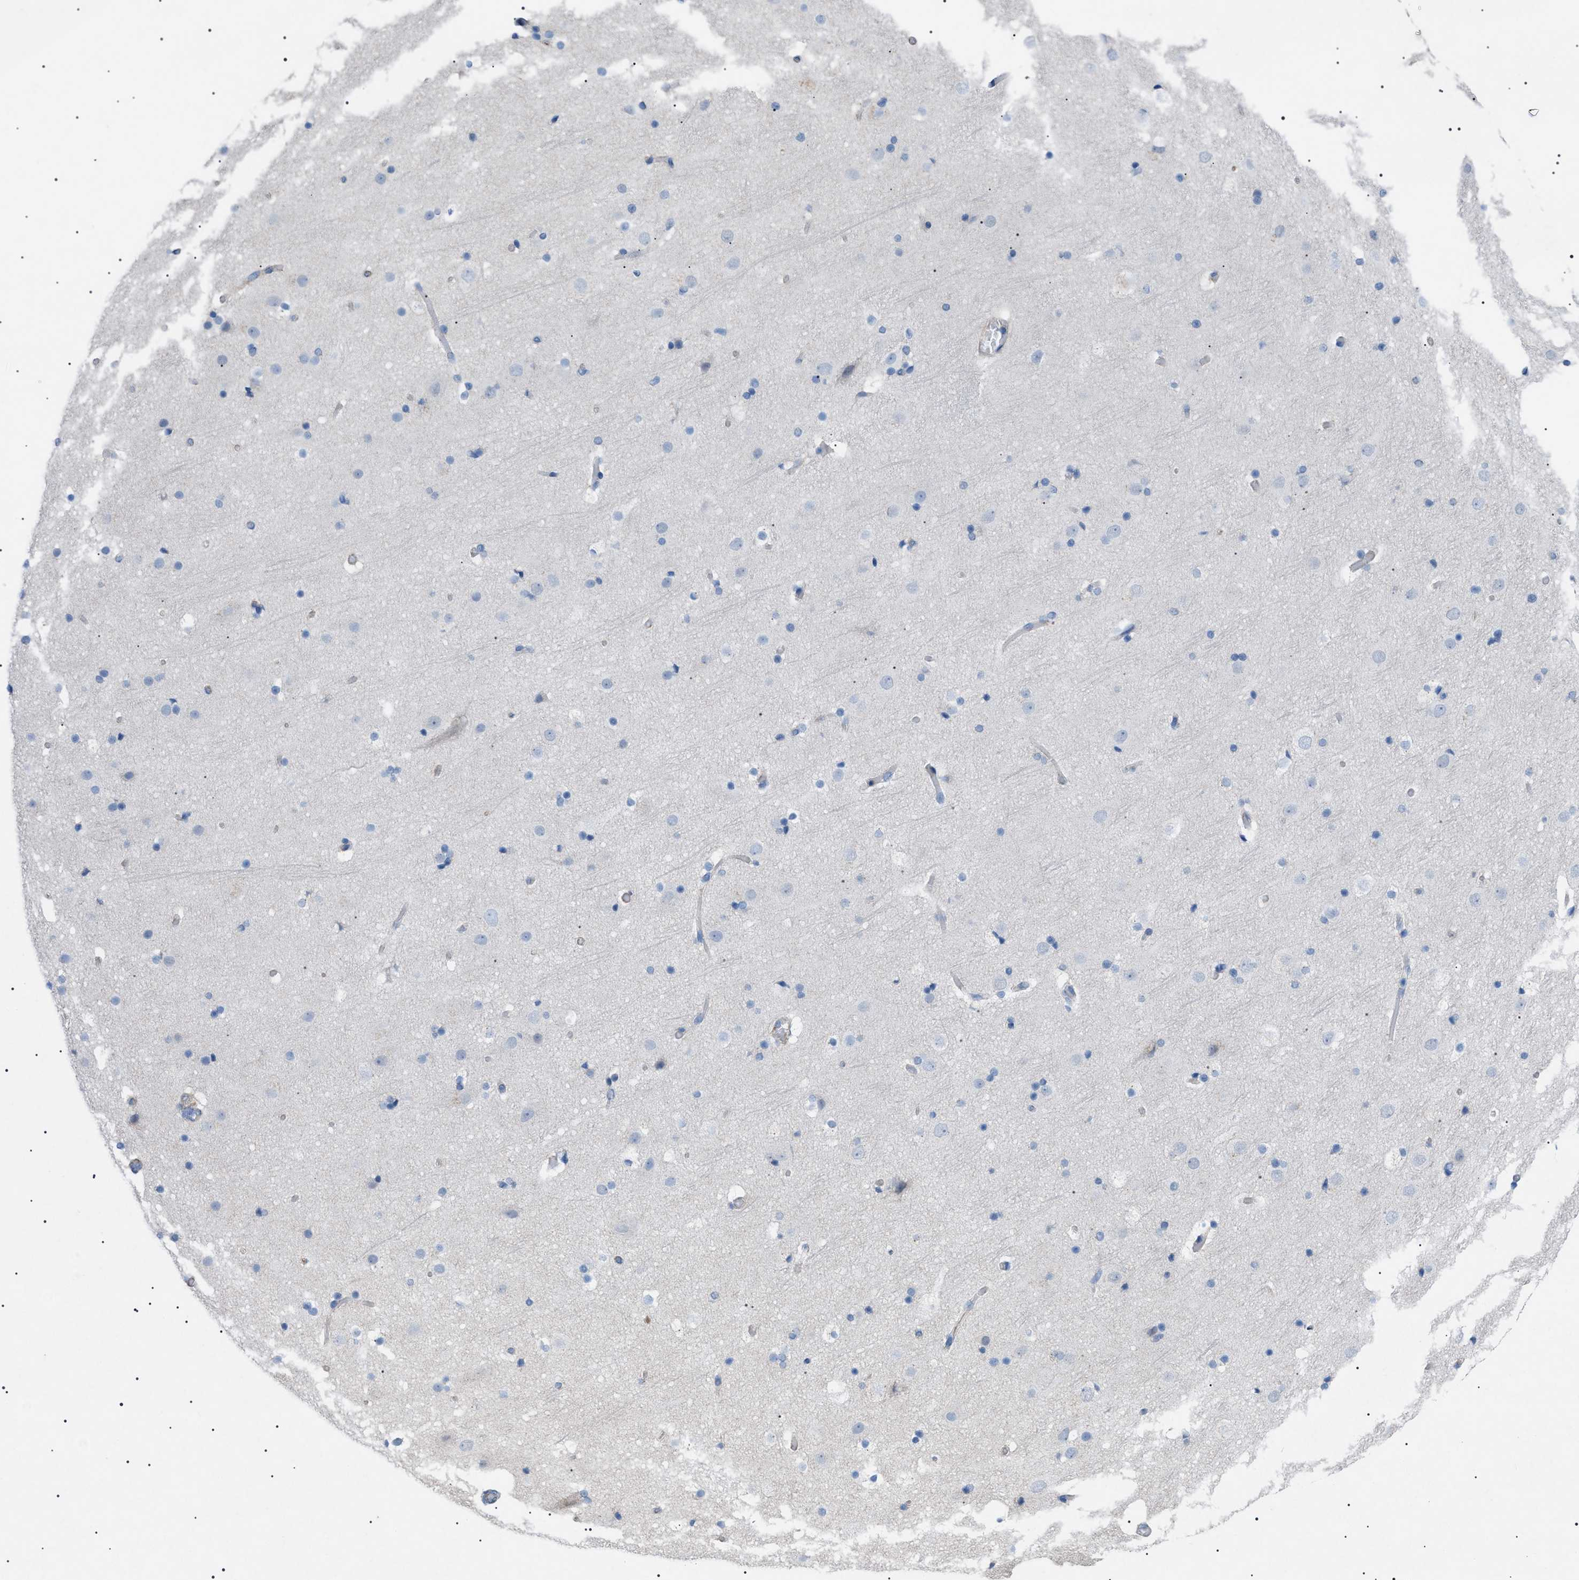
{"staining": {"intensity": "negative", "quantity": "none", "location": "none"}, "tissue": "cerebral cortex", "cell_type": "Endothelial cells", "image_type": "normal", "snomed": [{"axis": "morphology", "description": "Normal tissue, NOS"}, {"axis": "topography", "description": "Cerebral cortex"}], "caption": "Immunohistochemistry (IHC) image of unremarkable cerebral cortex stained for a protein (brown), which demonstrates no staining in endothelial cells. (Brightfield microscopy of DAB (3,3'-diaminobenzidine) immunohistochemistry (IHC) at high magnification).", "gene": "ADAMTS1", "patient": {"sex": "male", "age": 57}}